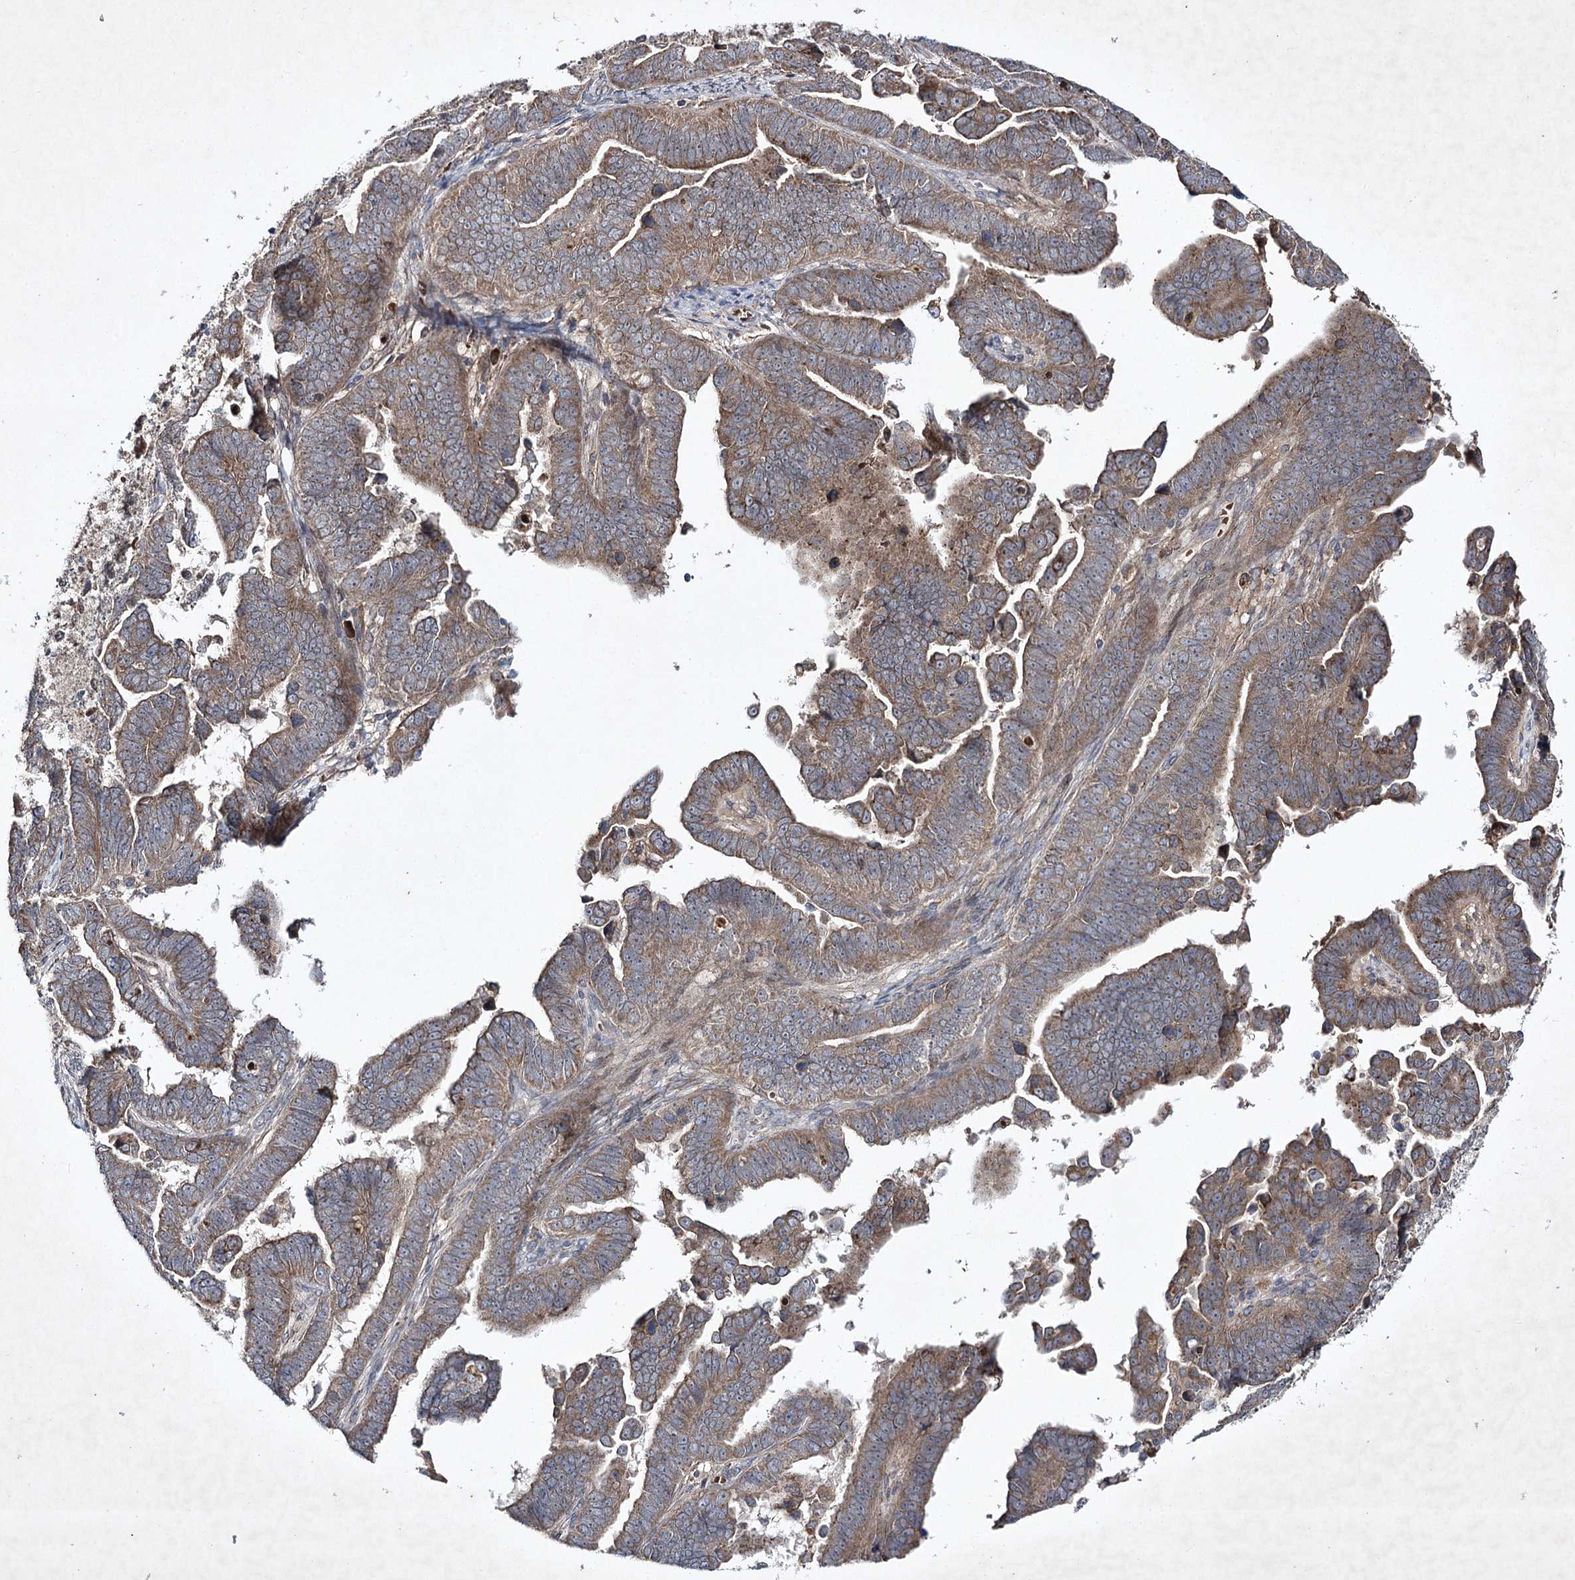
{"staining": {"intensity": "weak", "quantity": ">75%", "location": "cytoplasmic/membranous"}, "tissue": "endometrial cancer", "cell_type": "Tumor cells", "image_type": "cancer", "snomed": [{"axis": "morphology", "description": "Adenocarcinoma, NOS"}, {"axis": "topography", "description": "Endometrium"}], "caption": "A brown stain labels weak cytoplasmic/membranous positivity of a protein in human adenocarcinoma (endometrial) tumor cells. The staining was performed using DAB (3,3'-diaminobenzidine), with brown indicating positive protein expression. Nuclei are stained blue with hematoxylin.", "gene": "ALG9", "patient": {"sex": "female", "age": 75}}